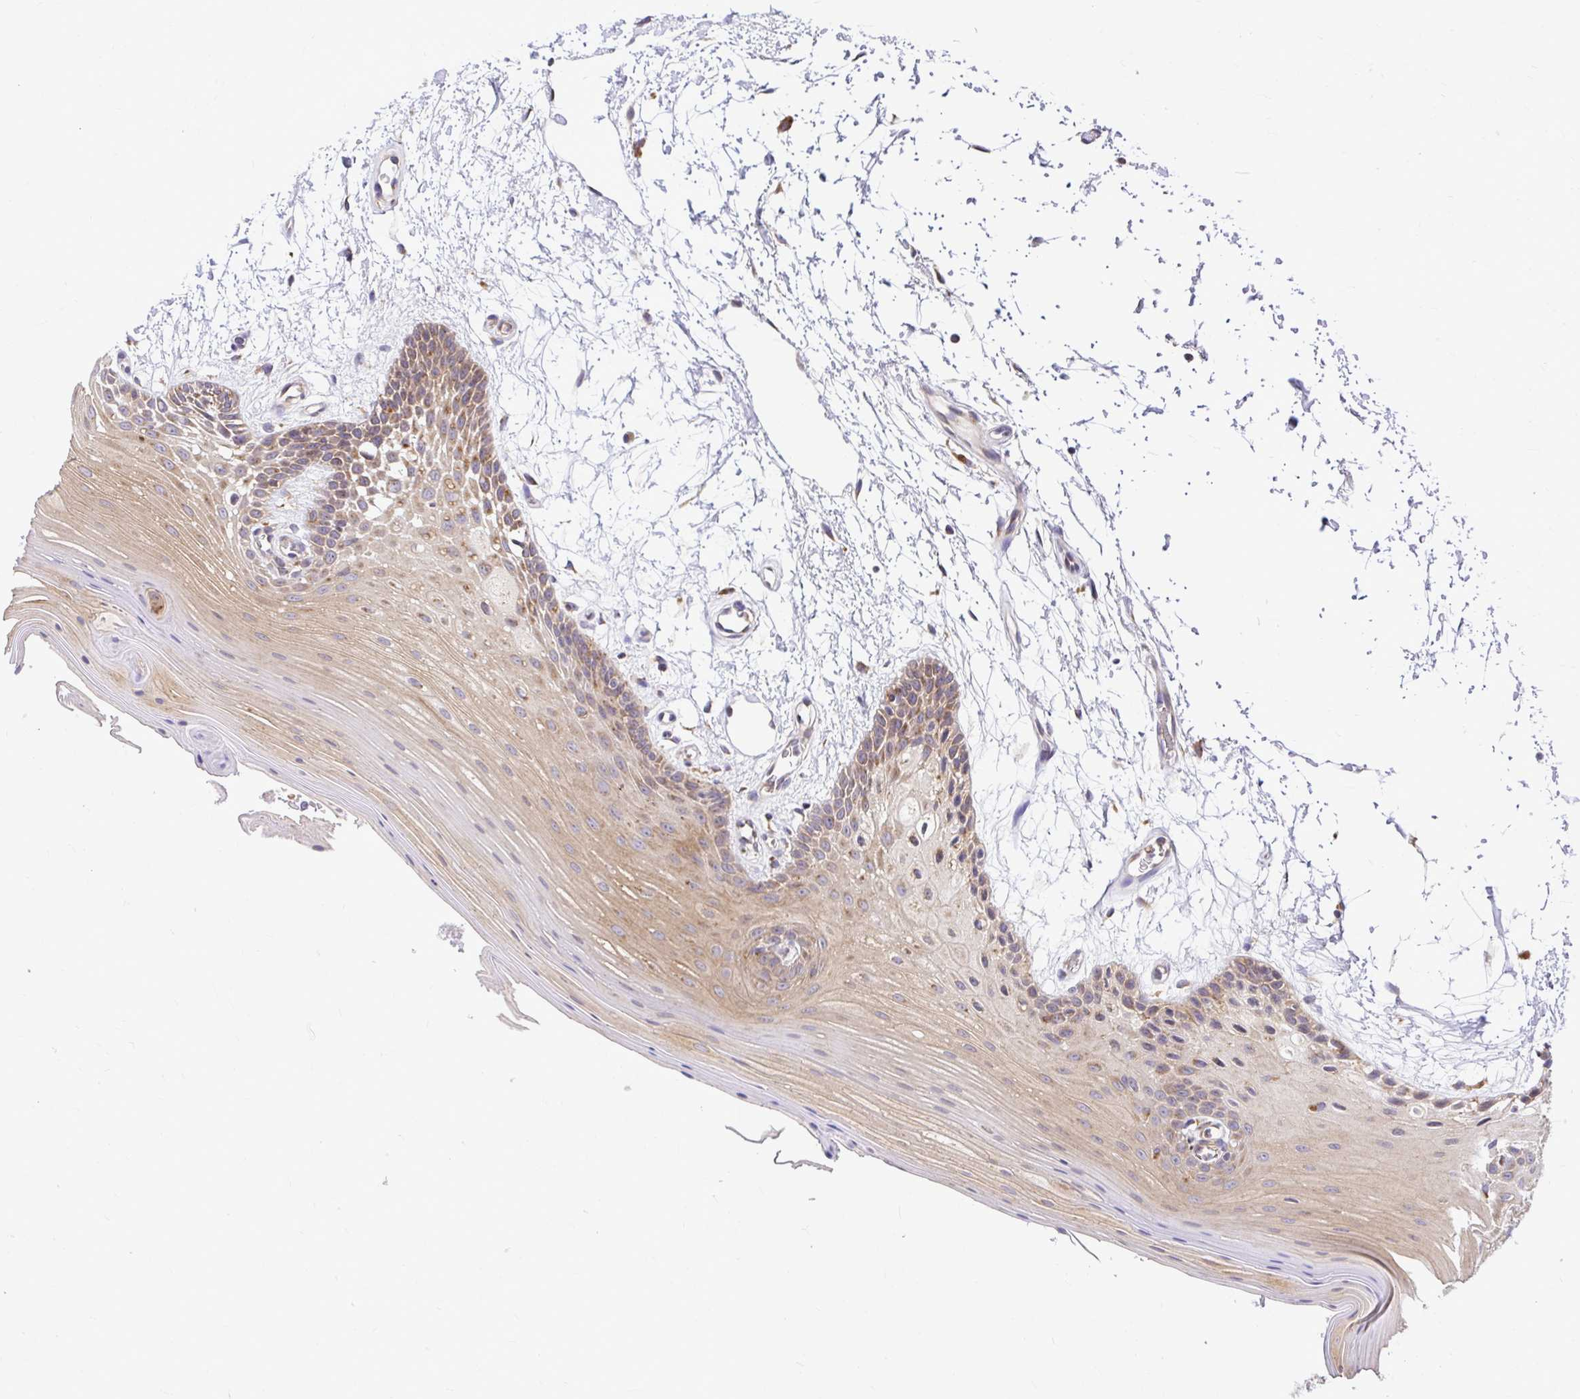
{"staining": {"intensity": "moderate", "quantity": "25%-75%", "location": "cytoplasmic/membranous"}, "tissue": "oral mucosa", "cell_type": "Squamous epithelial cells", "image_type": "normal", "snomed": [{"axis": "morphology", "description": "Normal tissue, NOS"}, {"axis": "morphology", "description": "Squamous cell carcinoma, NOS"}, {"axis": "topography", "description": "Oral tissue"}, {"axis": "topography", "description": "Tounge, NOS"}, {"axis": "topography", "description": "Head-Neck"}], "caption": "Protein expression by immunohistochemistry exhibits moderate cytoplasmic/membranous staining in approximately 25%-75% of squamous epithelial cells in normal oral mucosa. Nuclei are stained in blue.", "gene": "VTI1B", "patient": {"sex": "male", "age": 62}}